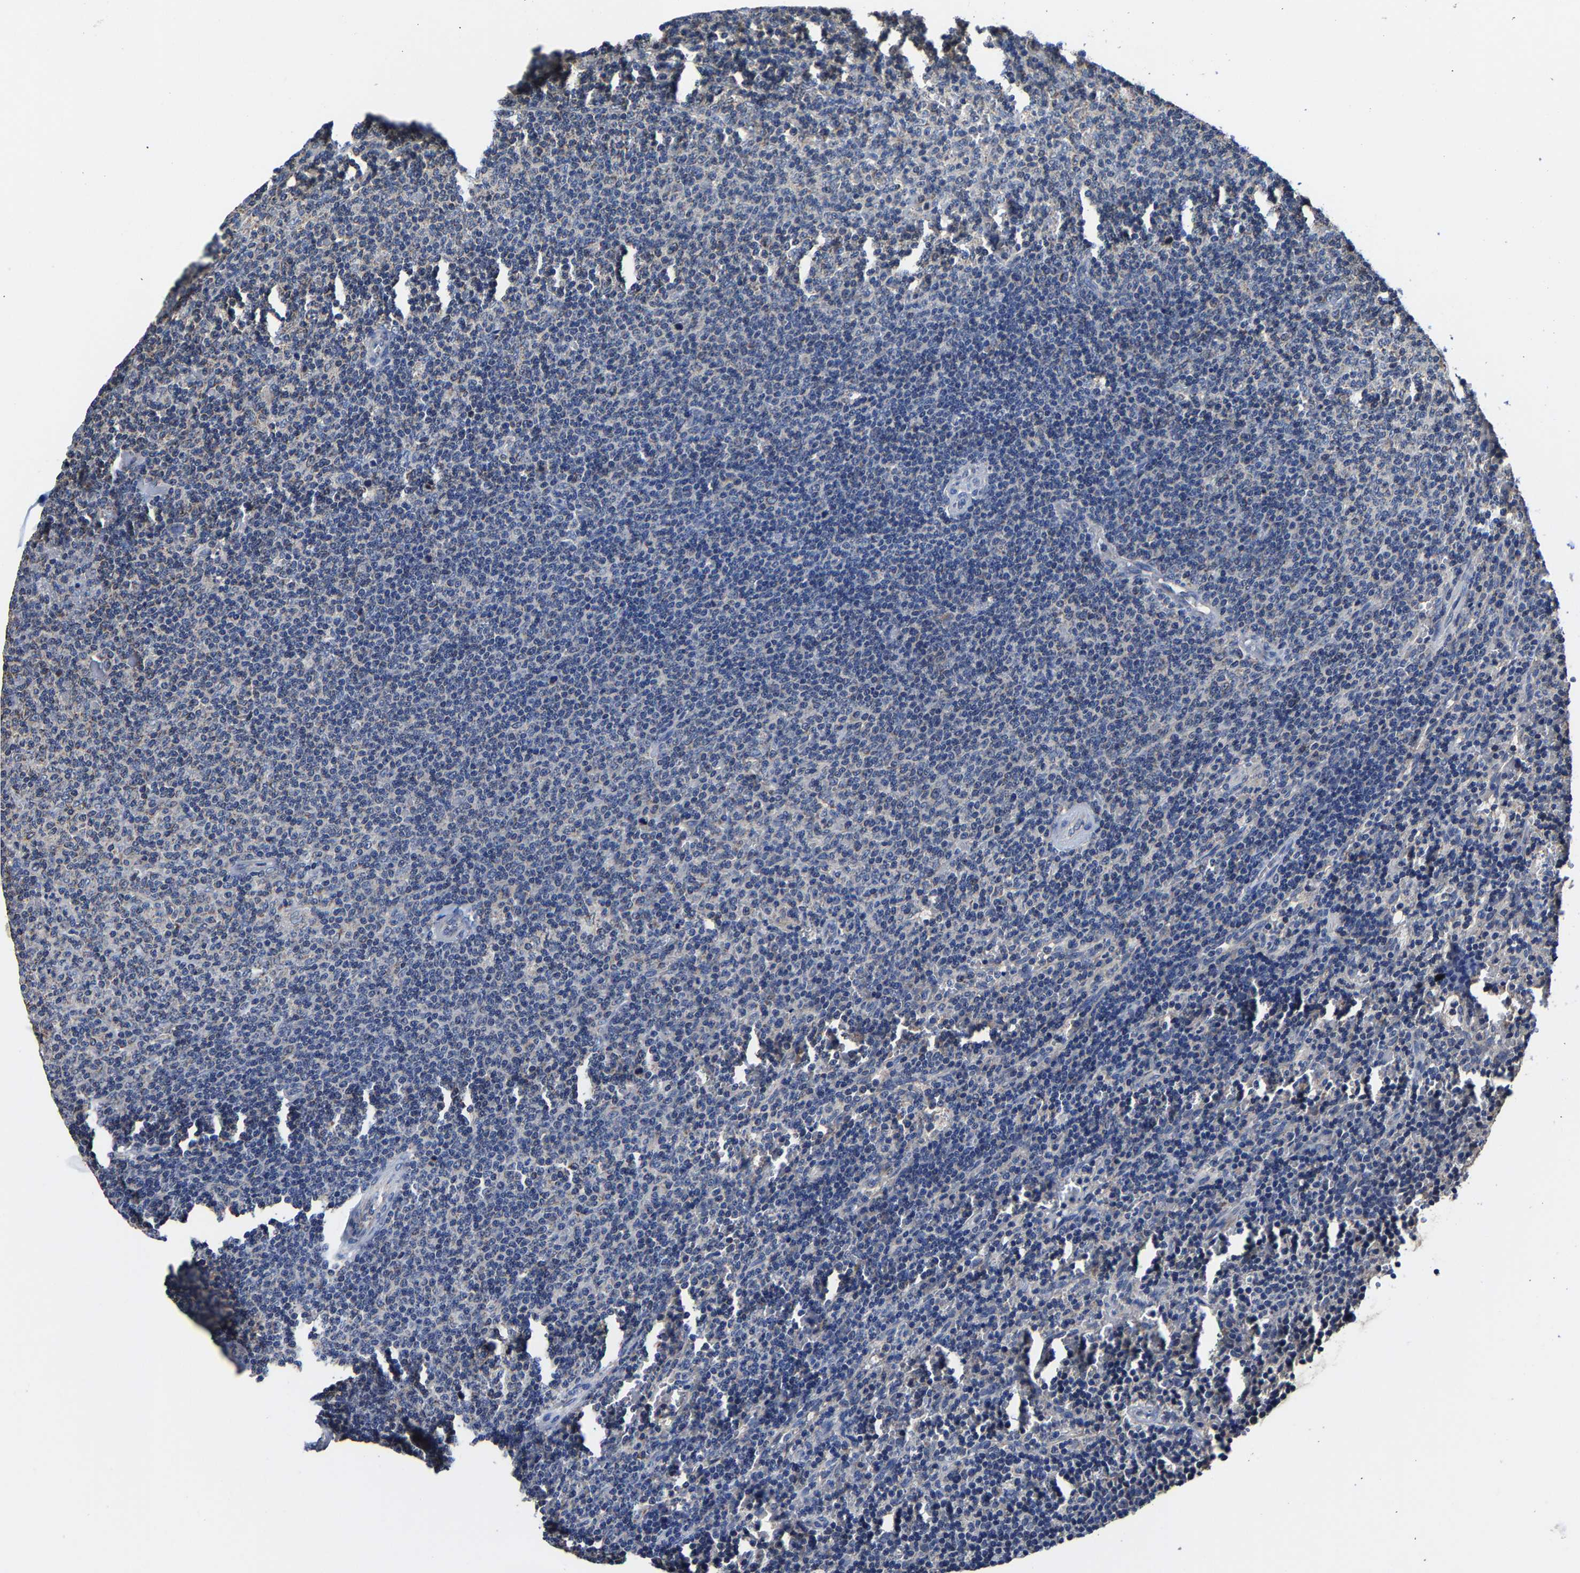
{"staining": {"intensity": "negative", "quantity": "none", "location": "none"}, "tissue": "lymphoma", "cell_type": "Tumor cells", "image_type": "cancer", "snomed": [{"axis": "morphology", "description": "Malignant lymphoma, non-Hodgkin's type, Low grade"}, {"axis": "topography", "description": "Spleen"}], "caption": "The histopathology image displays no significant positivity in tumor cells of low-grade malignant lymphoma, non-Hodgkin's type. (DAB (3,3'-diaminobenzidine) IHC with hematoxylin counter stain).", "gene": "ZCCHC7", "patient": {"sex": "female", "age": 50}}